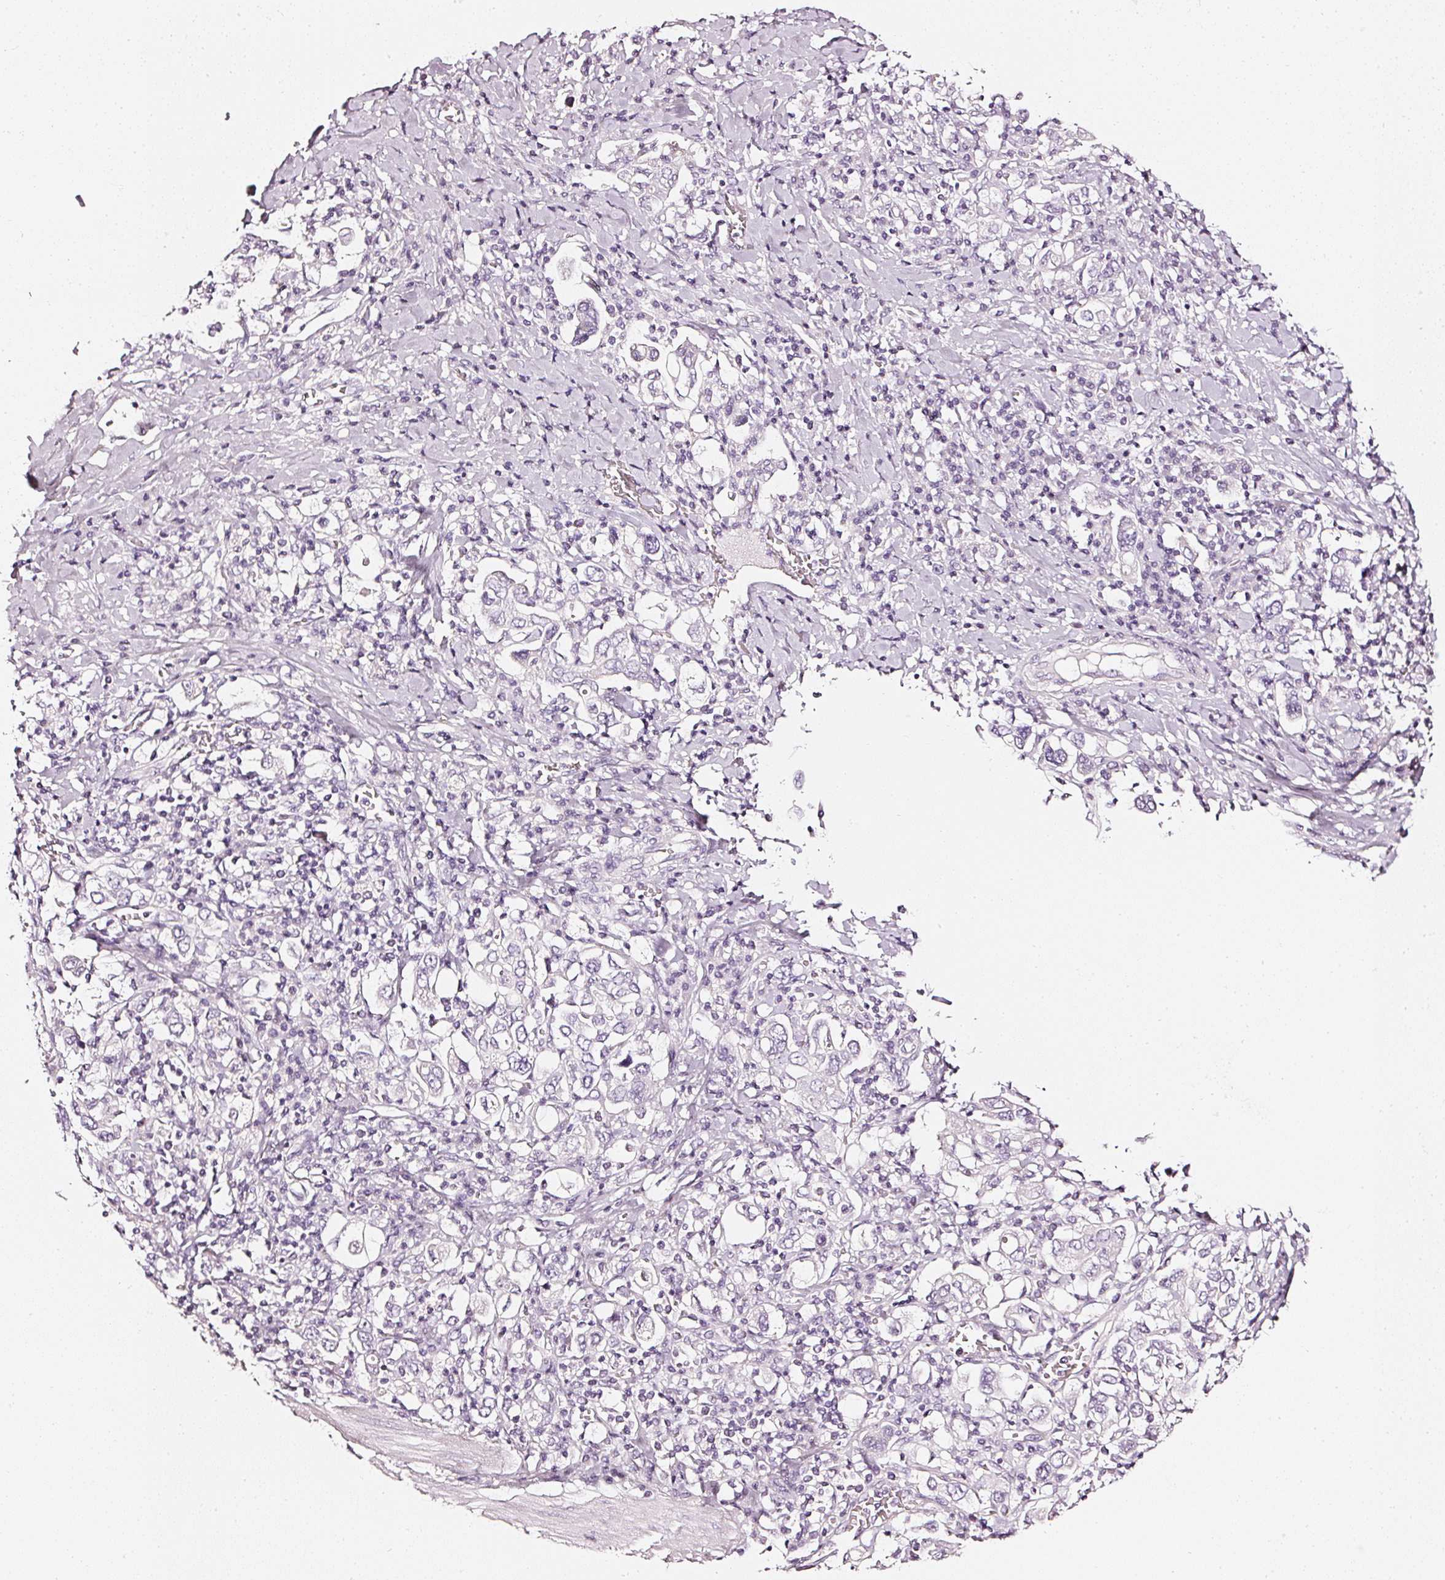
{"staining": {"intensity": "negative", "quantity": "none", "location": "none"}, "tissue": "stomach cancer", "cell_type": "Tumor cells", "image_type": "cancer", "snomed": [{"axis": "morphology", "description": "Adenocarcinoma, NOS"}, {"axis": "topography", "description": "Stomach, upper"}], "caption": "Micrograph shows no significant protein positivity in tumor cells of adenocarcinoma (stomach).", "gene": "CNP", "patient": {"sex": "male", "age": 62}}